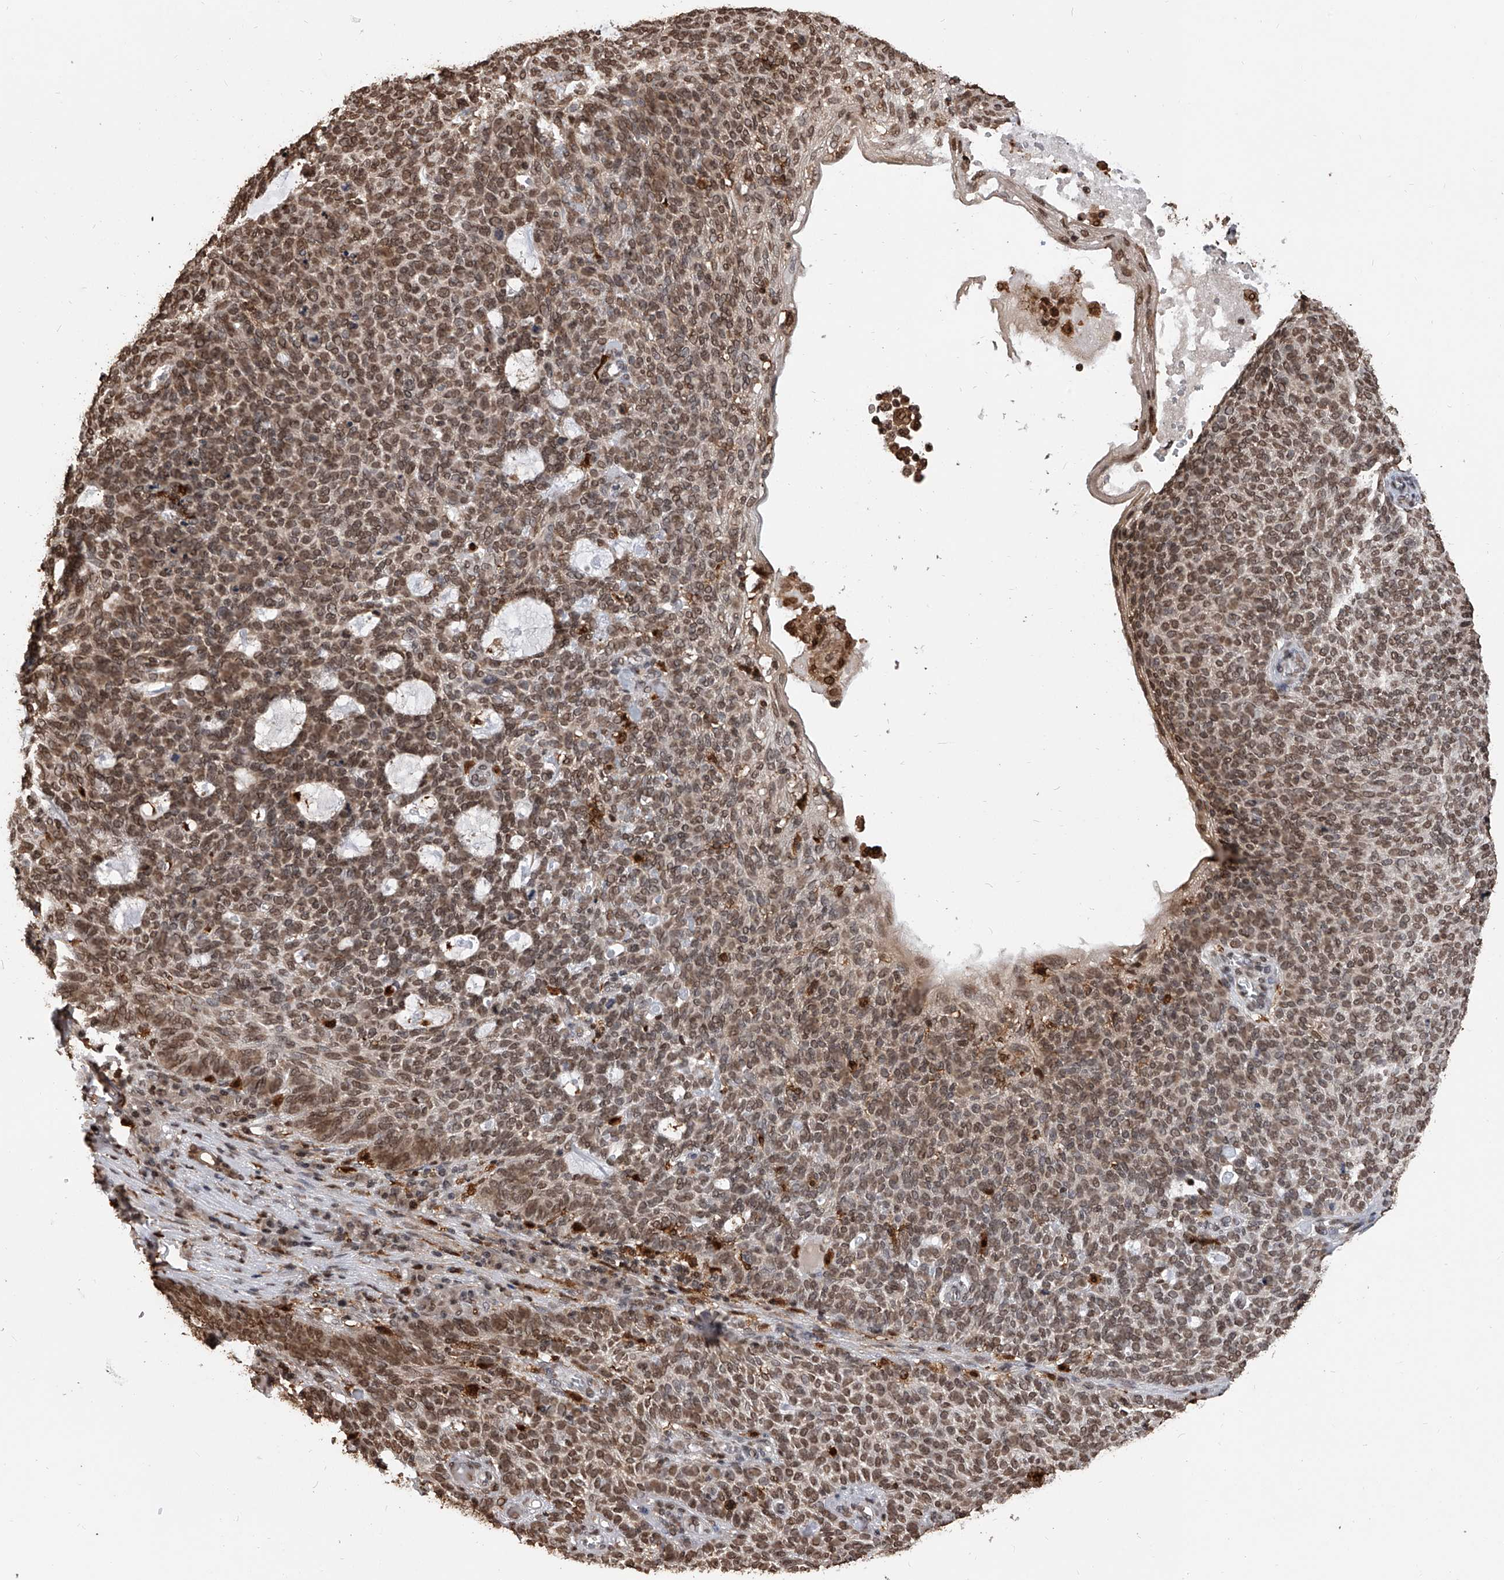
{"staining": {"intensity": "moderate", "quantity": ">75%", "location": "nuclear"}, "tissue": "skin cancer", "cell_type": "Tumor cells", "image_type": "cancer", "snomed": [{"axis": "morphology", "description": "Squamous cell carcinoma, NOS"}, {"axis": "topography", "description": "Skin"}], "caption": "There is medium levels of moderate nuclear staining in tumor cells of skin cancer, as demonstrated by immunohistochemical staining (brown color).", "gene": "CFAP410", "patient": {"sex": "female", "age": 90}}